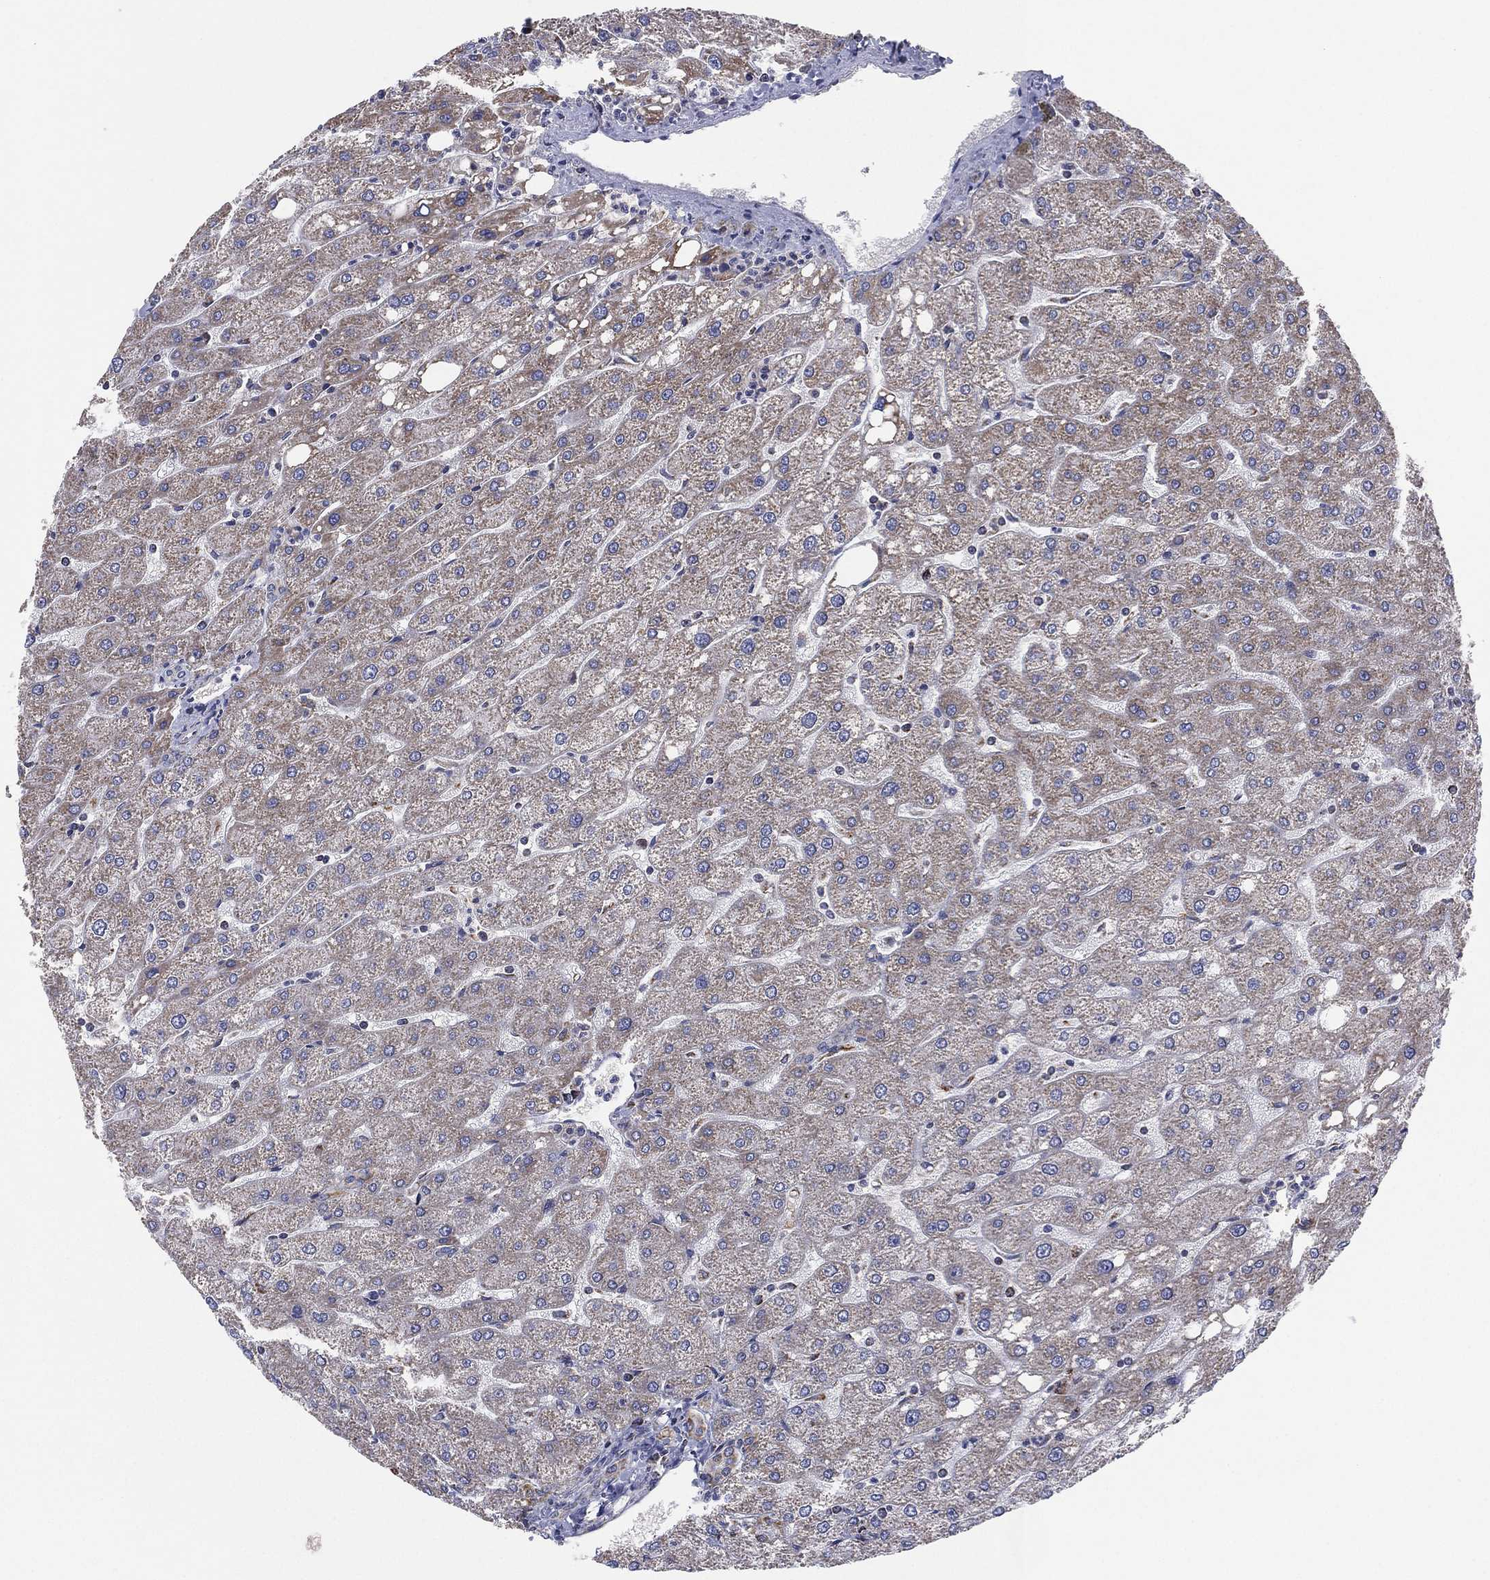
{"staining": {"intensity": "negative", "quantity": "none", "location": "none"}, "tissue": "liver", "cell_type": "Cholangiocytes", "image_type": "normal", "snomed": [{"axis": "morphology", "description": "Normal tissue, NOS"}, {"axis": "topography", "description": "Liver"}], "caption": "The photomicrograph exhibits no significant staining in cholangiocytes of liver. Brightfield microscopy of immunohistochemistry (IHC) stained with DAB (3,3'-diaminobenzidine) (brown) and hematoxylin (blue), captured at high magnification.", "gene": "PSMG4", "patient": {"sex": "male", "age": 67}}